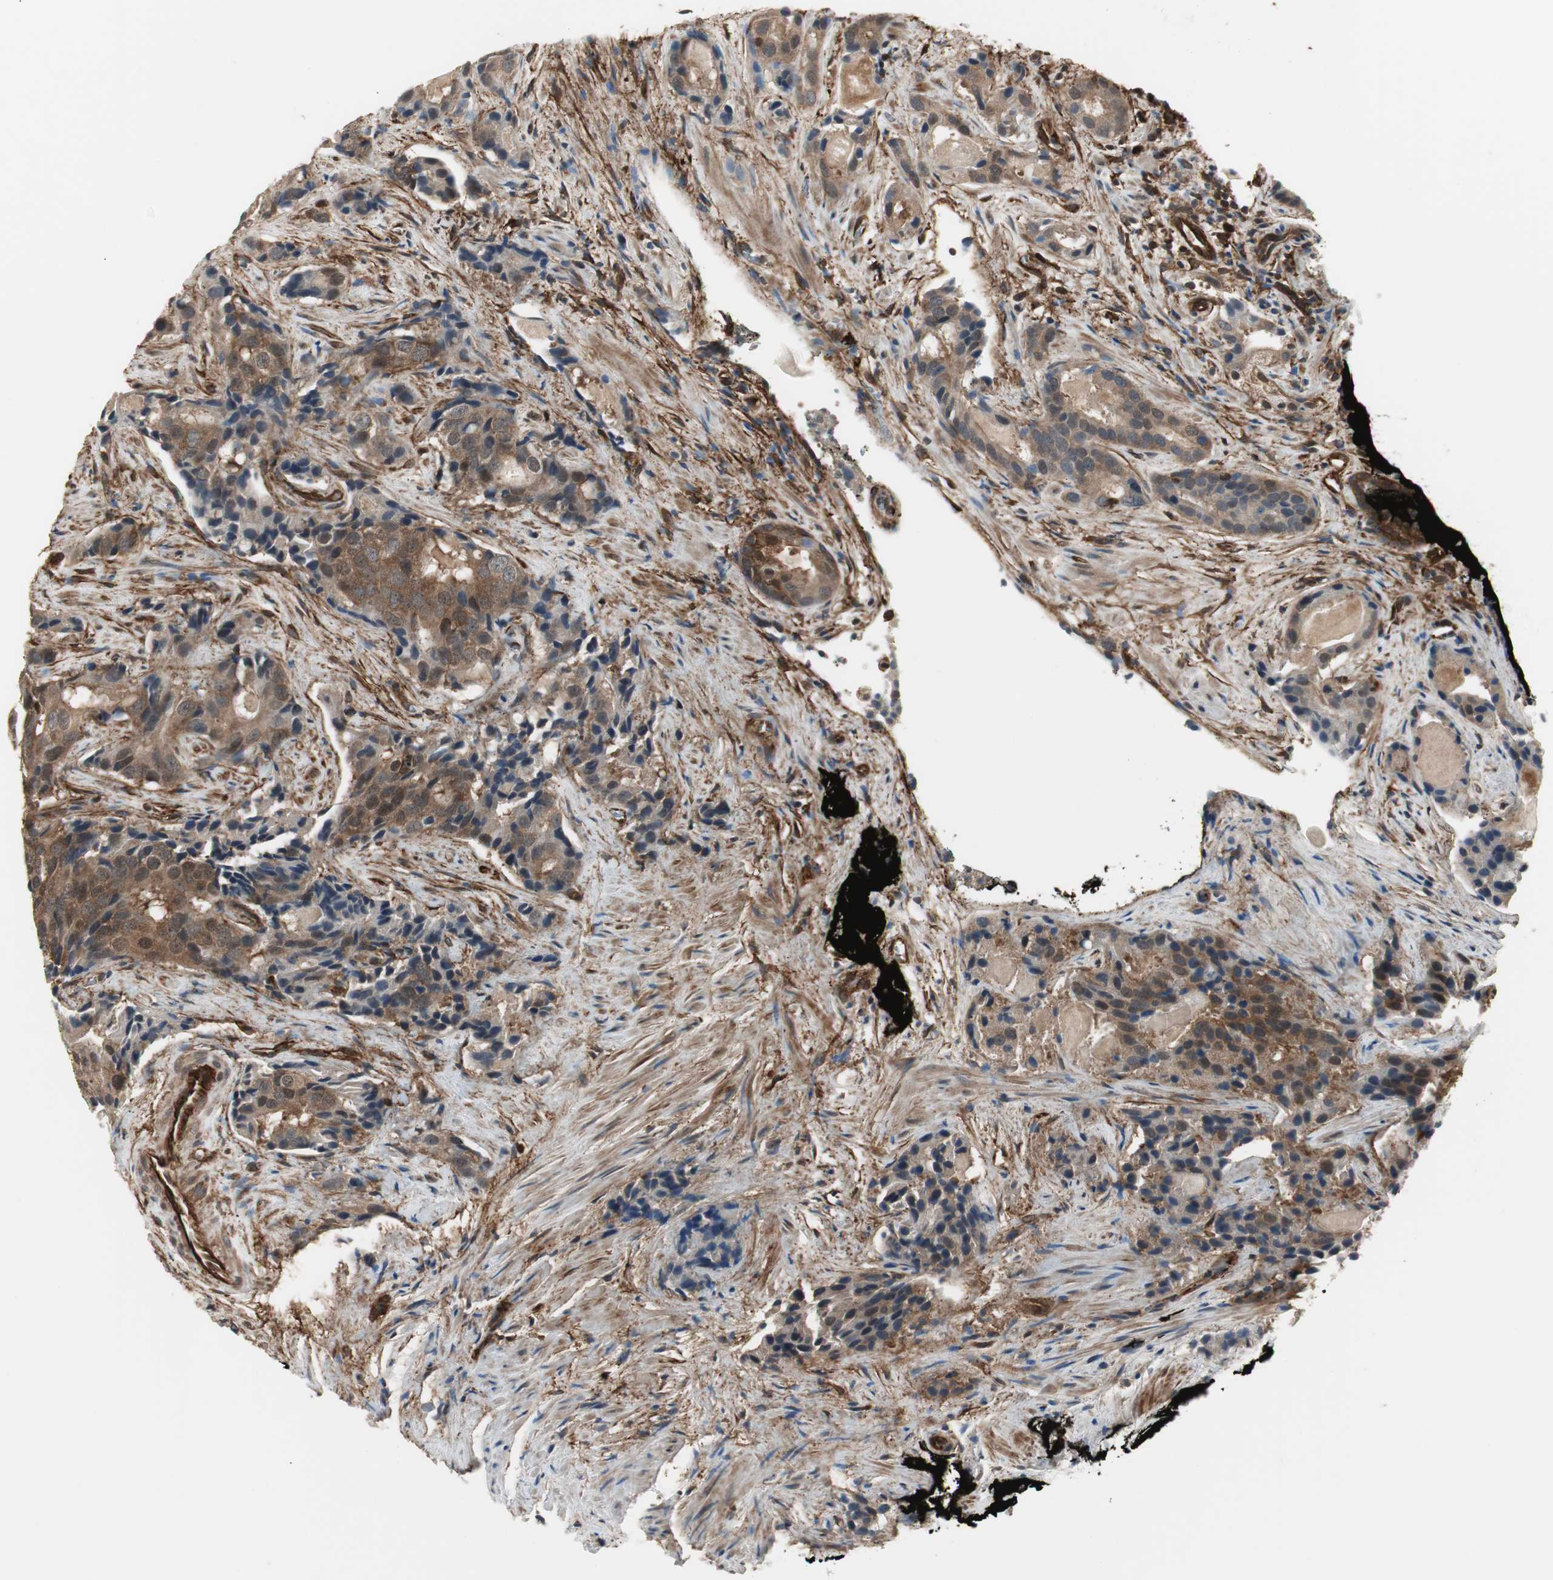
{"staining": {"intensity": "moderate", "quantity": ">75%", "location": "cytoplasmic/membranous"}, "tissue": "prostate cancer", "cell_type": "Tumor cells", "image_type": "cancer", "snomed": [{"axis": "morphology", "description": "Adenocarcinoma, High grade"}, {"axis": "topography", "description": "Prostate"}], "caption": "A high-resolution image shows immunohistochemistry staining of high-grade adenocarcinoma (prostate), which displays moderate cytoplasmic/membranous expression in approximately >75% of tumor cells.", "gene": "PTPN11", "patient": {"sex": "male", "age": 58}}